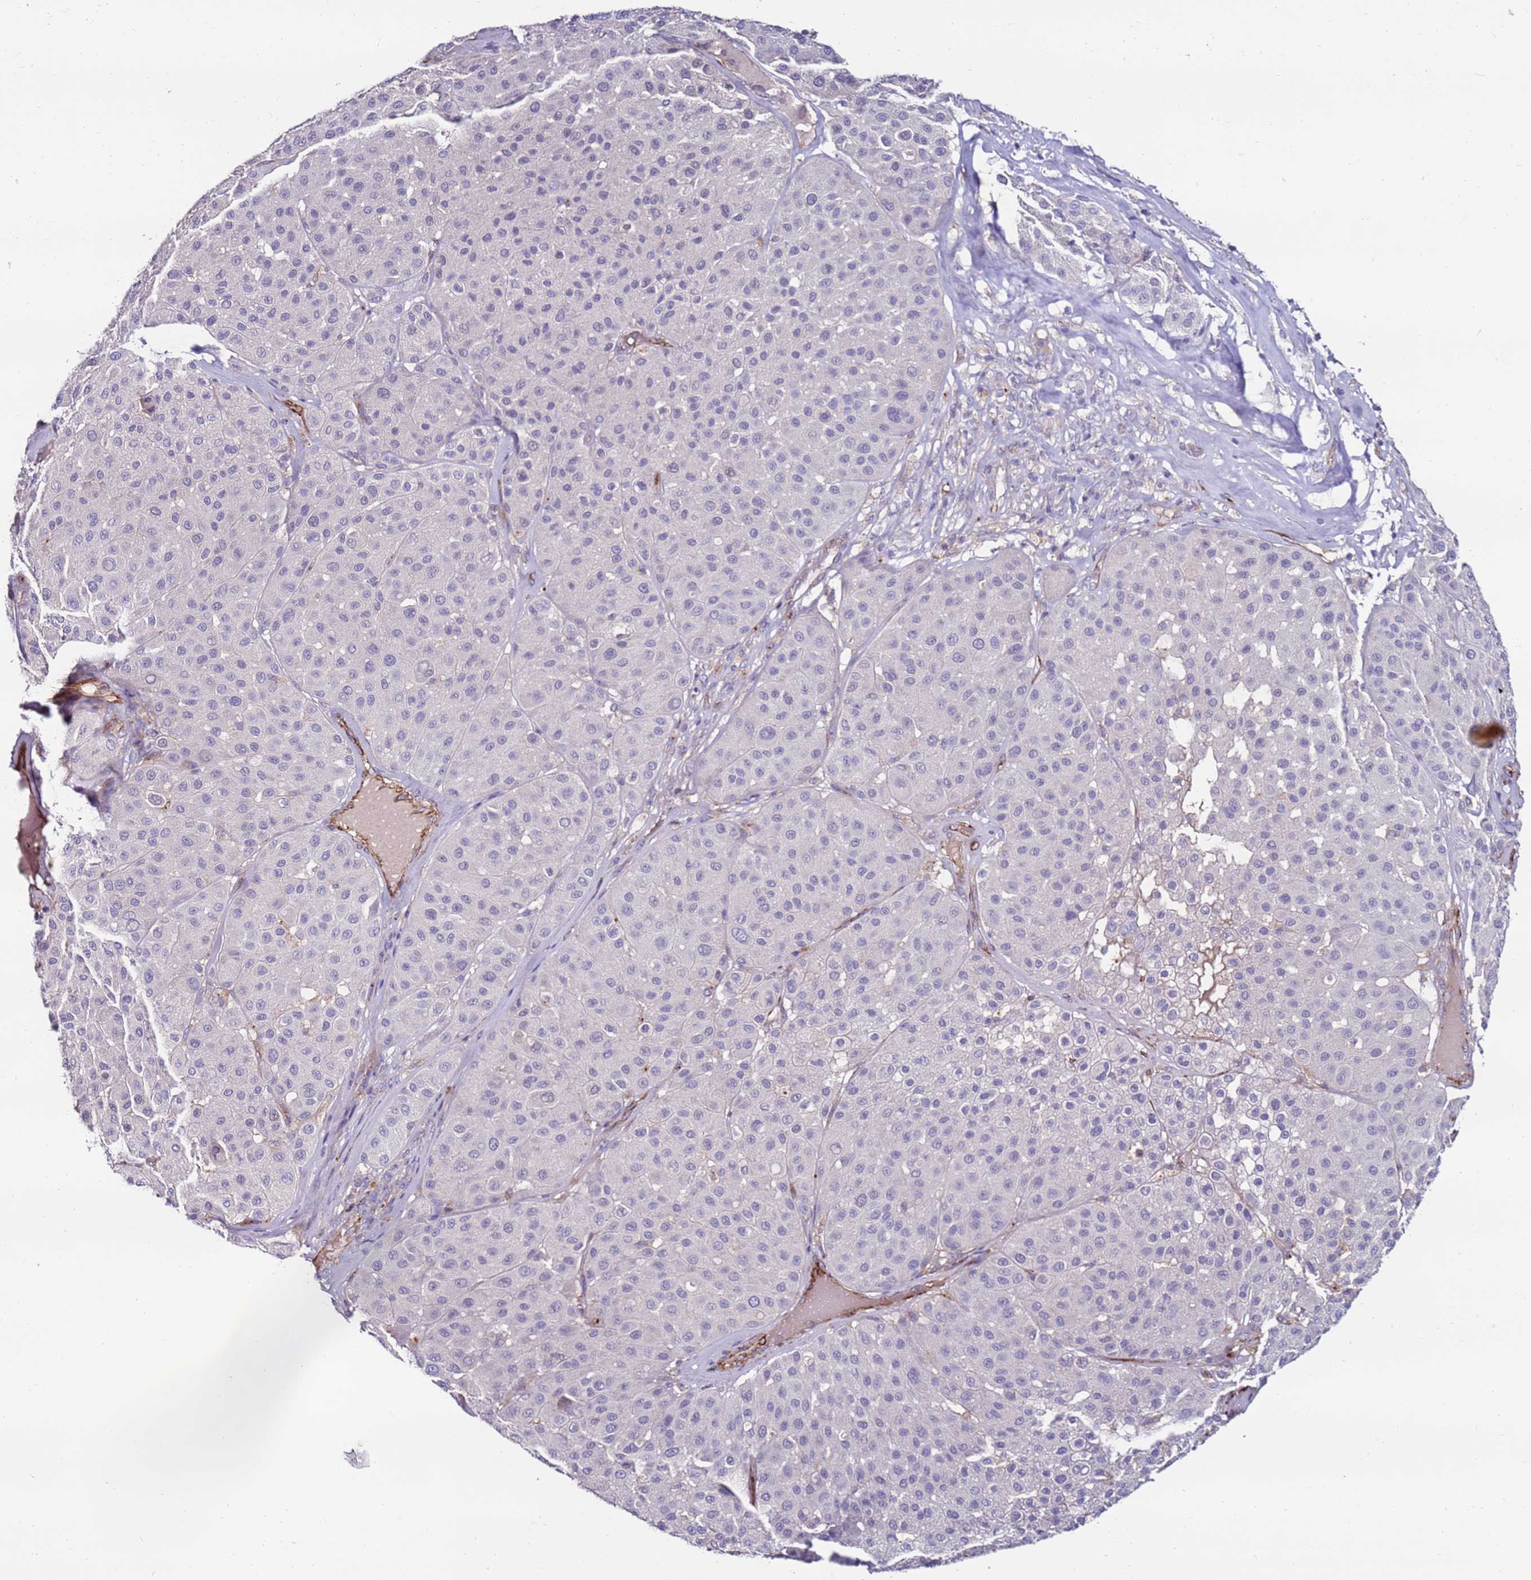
{"staining": {"intensity": "negative", "quantity": "none", "location": "none"}, "tissue": "melanoma", "cell_type": "Tumor cells", "image_type": "cancer", "snomed": [{"axis": "morphology", "description": "Malignant melanoma, Metastatic site"}, {"axis": "topography", "description": "Smooth muscle"}], "caption": "High power microscopy micrograph of an immunohistochemistry image of melanoma, revealing no significant expression in tumor cells.", "gene": "CLEC4M", "patient": {"sex": "male", "age": 41}}